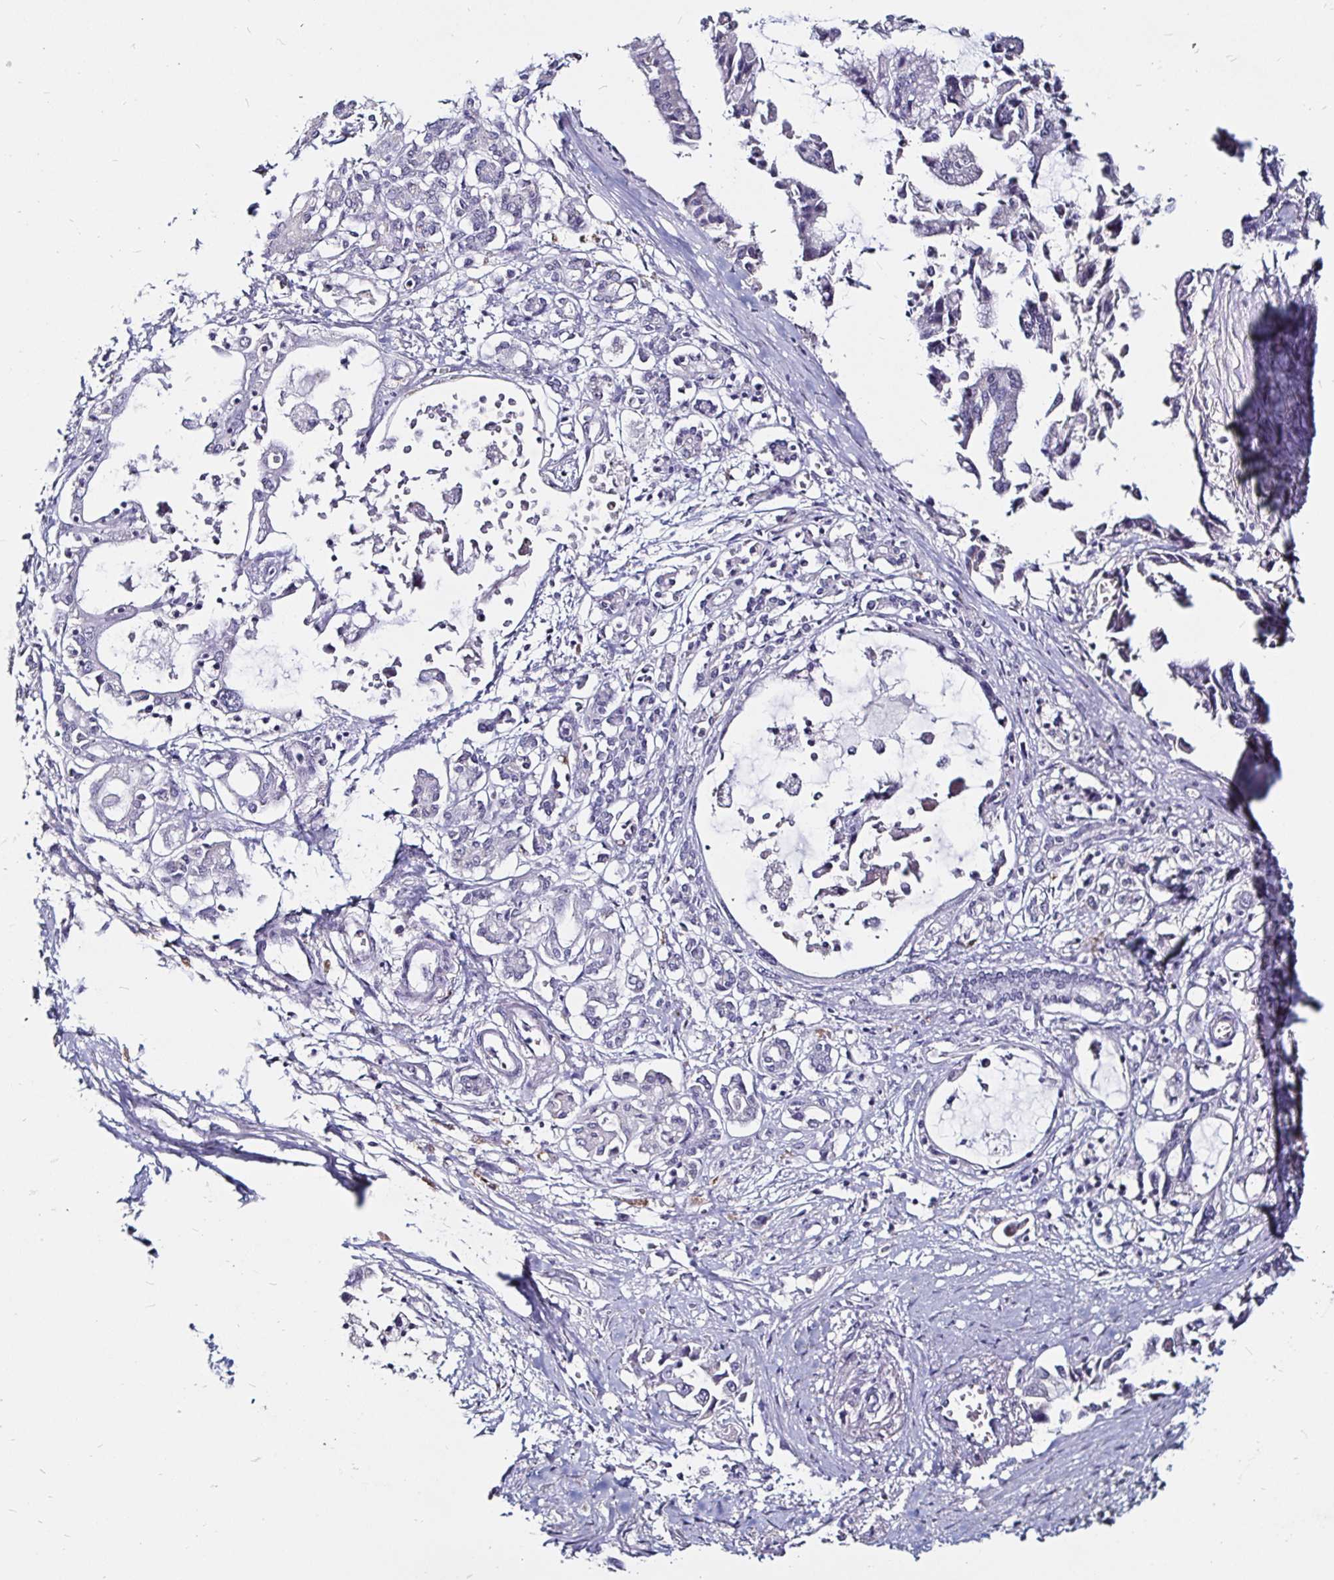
{"staining": {"intensity": "negative", "quantity": "none", "location": "none"}, "tissue": "pancreatic cancer", "cell_type": "Tumor cells", "image_type": "cancer", "snomed": [{"axis": "morphology", "description": "Adenocarcinoma, NOS"}, {"axis": "topography", "description": "Pancreas"}], "caption": "DAB immunohistochemical staining of pancreatic cancer shows no significant positivity in tumor cells.", "gene": "FAIM2", "patient": {"sex": "male", "age": 84}}